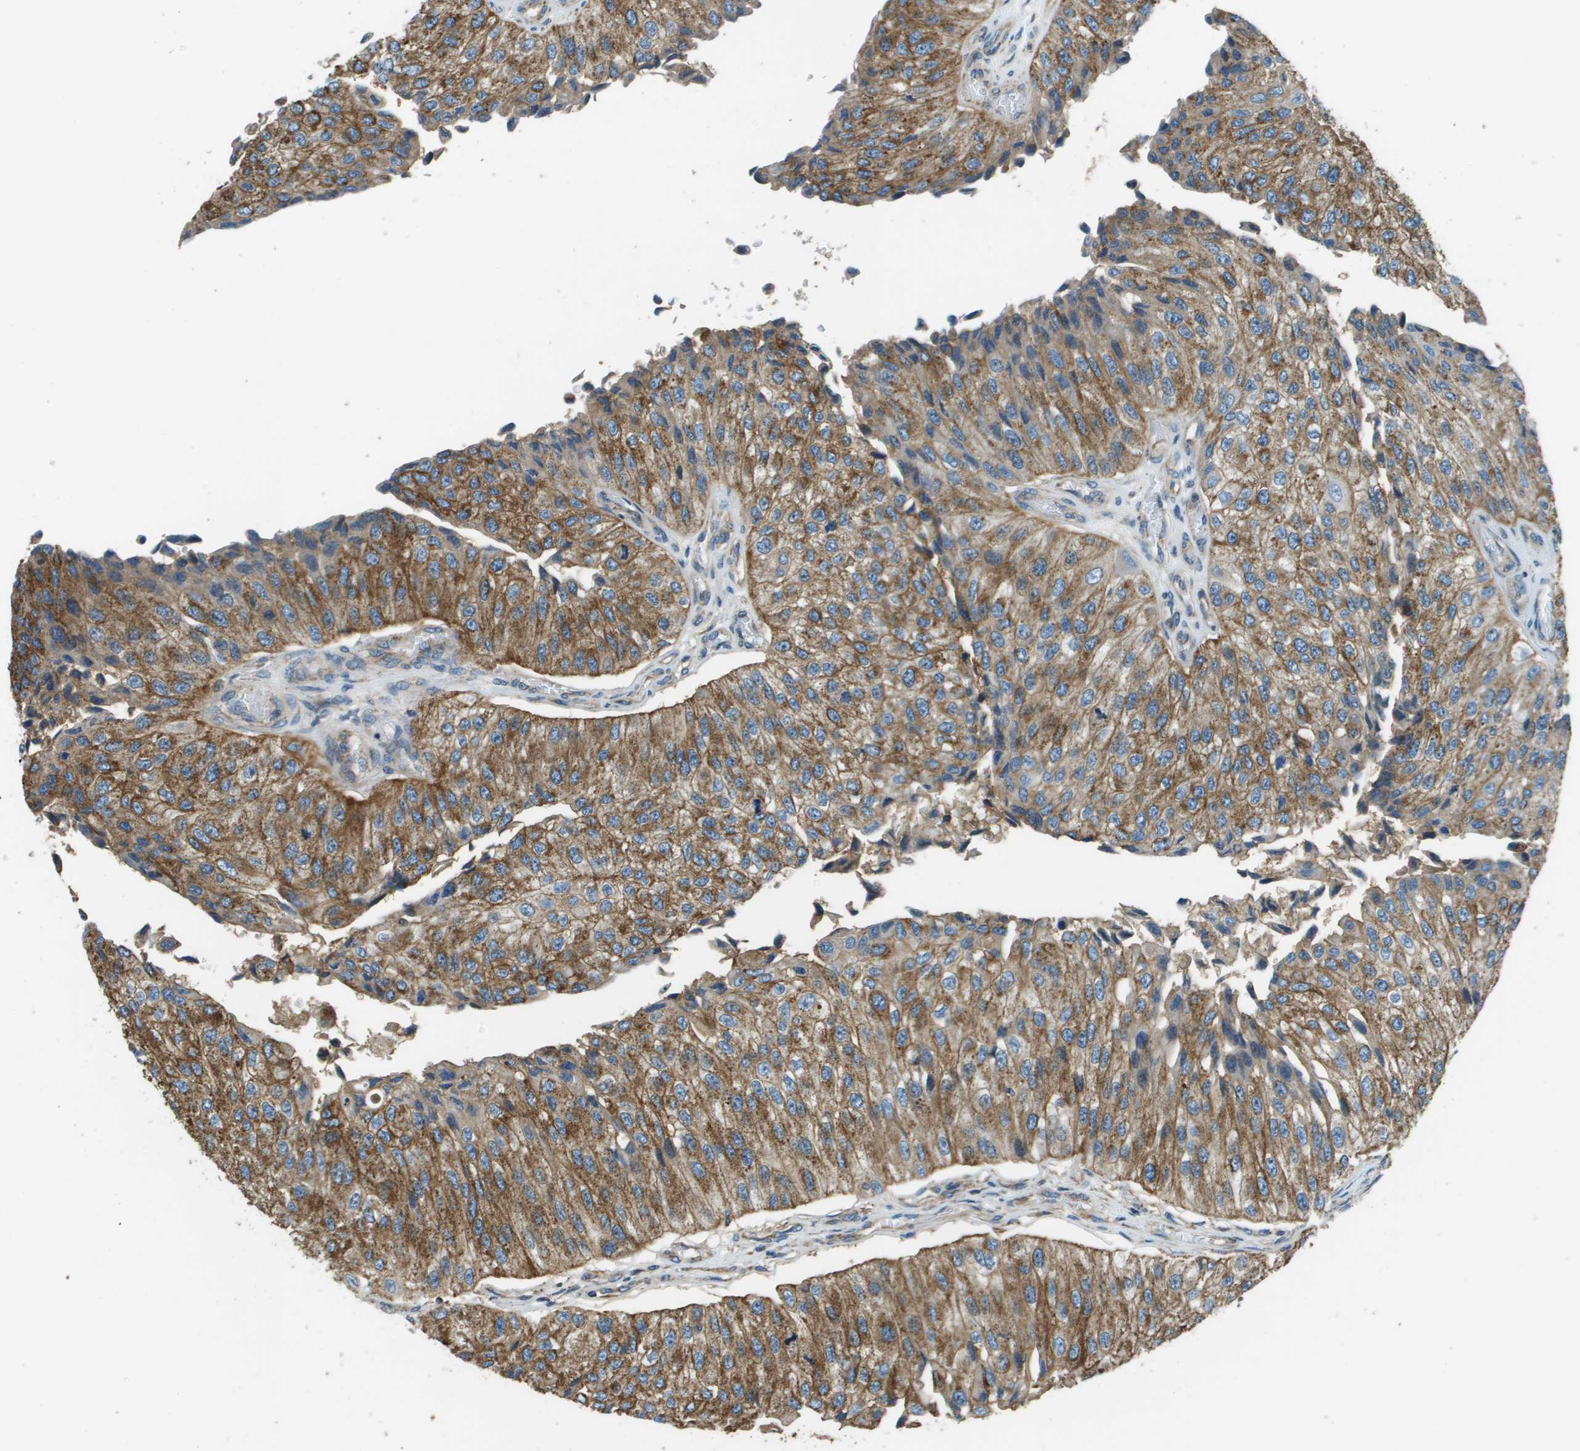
{"staining": {"intensity": "moderate", "quantity": ">75%", "location": "cytoplasmic/membranous"}, "tissue": "urothelial cancer", "cell_type": "Tumor cells", "image_type": "cancer", "snomed": [{"axis": "morphology", "description": "Urothelial carcinoma, High grade"}, {"axis": "topography", "description": "Kidney"}, {"axis": "topography", "description": "Urinary bladder"}], "caption": "Human urothelial cancer stained with a brown dye displays moderate cytoplasmic/membranous positive positivity in about >75% of tumor cells.", "gene": "TMEM51", "patient": {"sex": "male", "age": 77}}